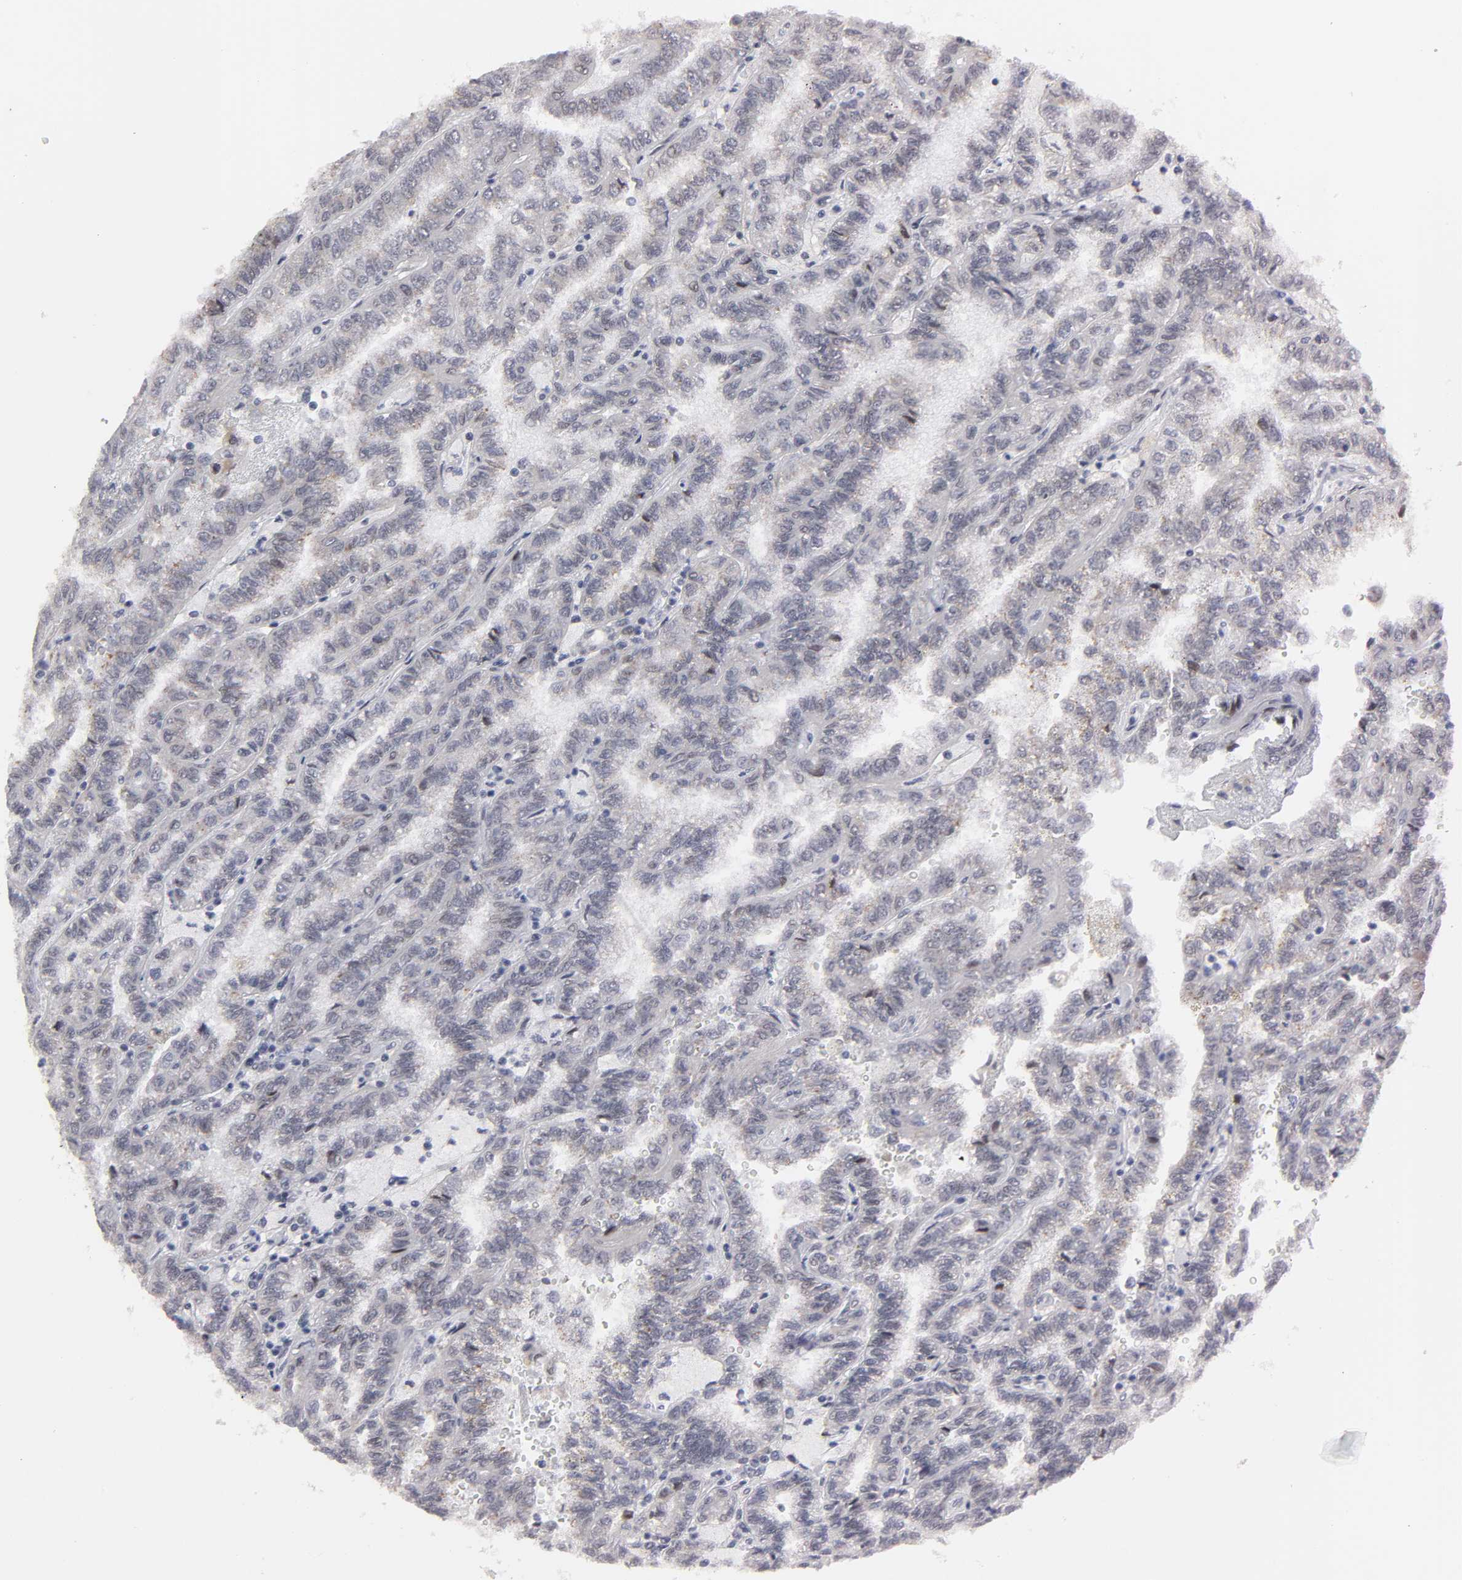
{"staining": {"intensity": "negative", "quantity": "none", "location": "none"}, "tissue": "renal cancer", "cell_type": "Tumor cells", "image_type": "cancer", "snomed": [{"axis": "morphology", "description": "Inflammation, NOS"}, {"axis": "morphology", "description": "Adenocarcinoma, NOS"}, {"axis": "topography", "description": "Kidney"}], "caption": "Immunohistochemical staining of renal adenocarcinoma exhibits no significant staining in tumor cells.", "gene": "ZKSCAN8", "patient": {"sex": "male", "age": 68}}